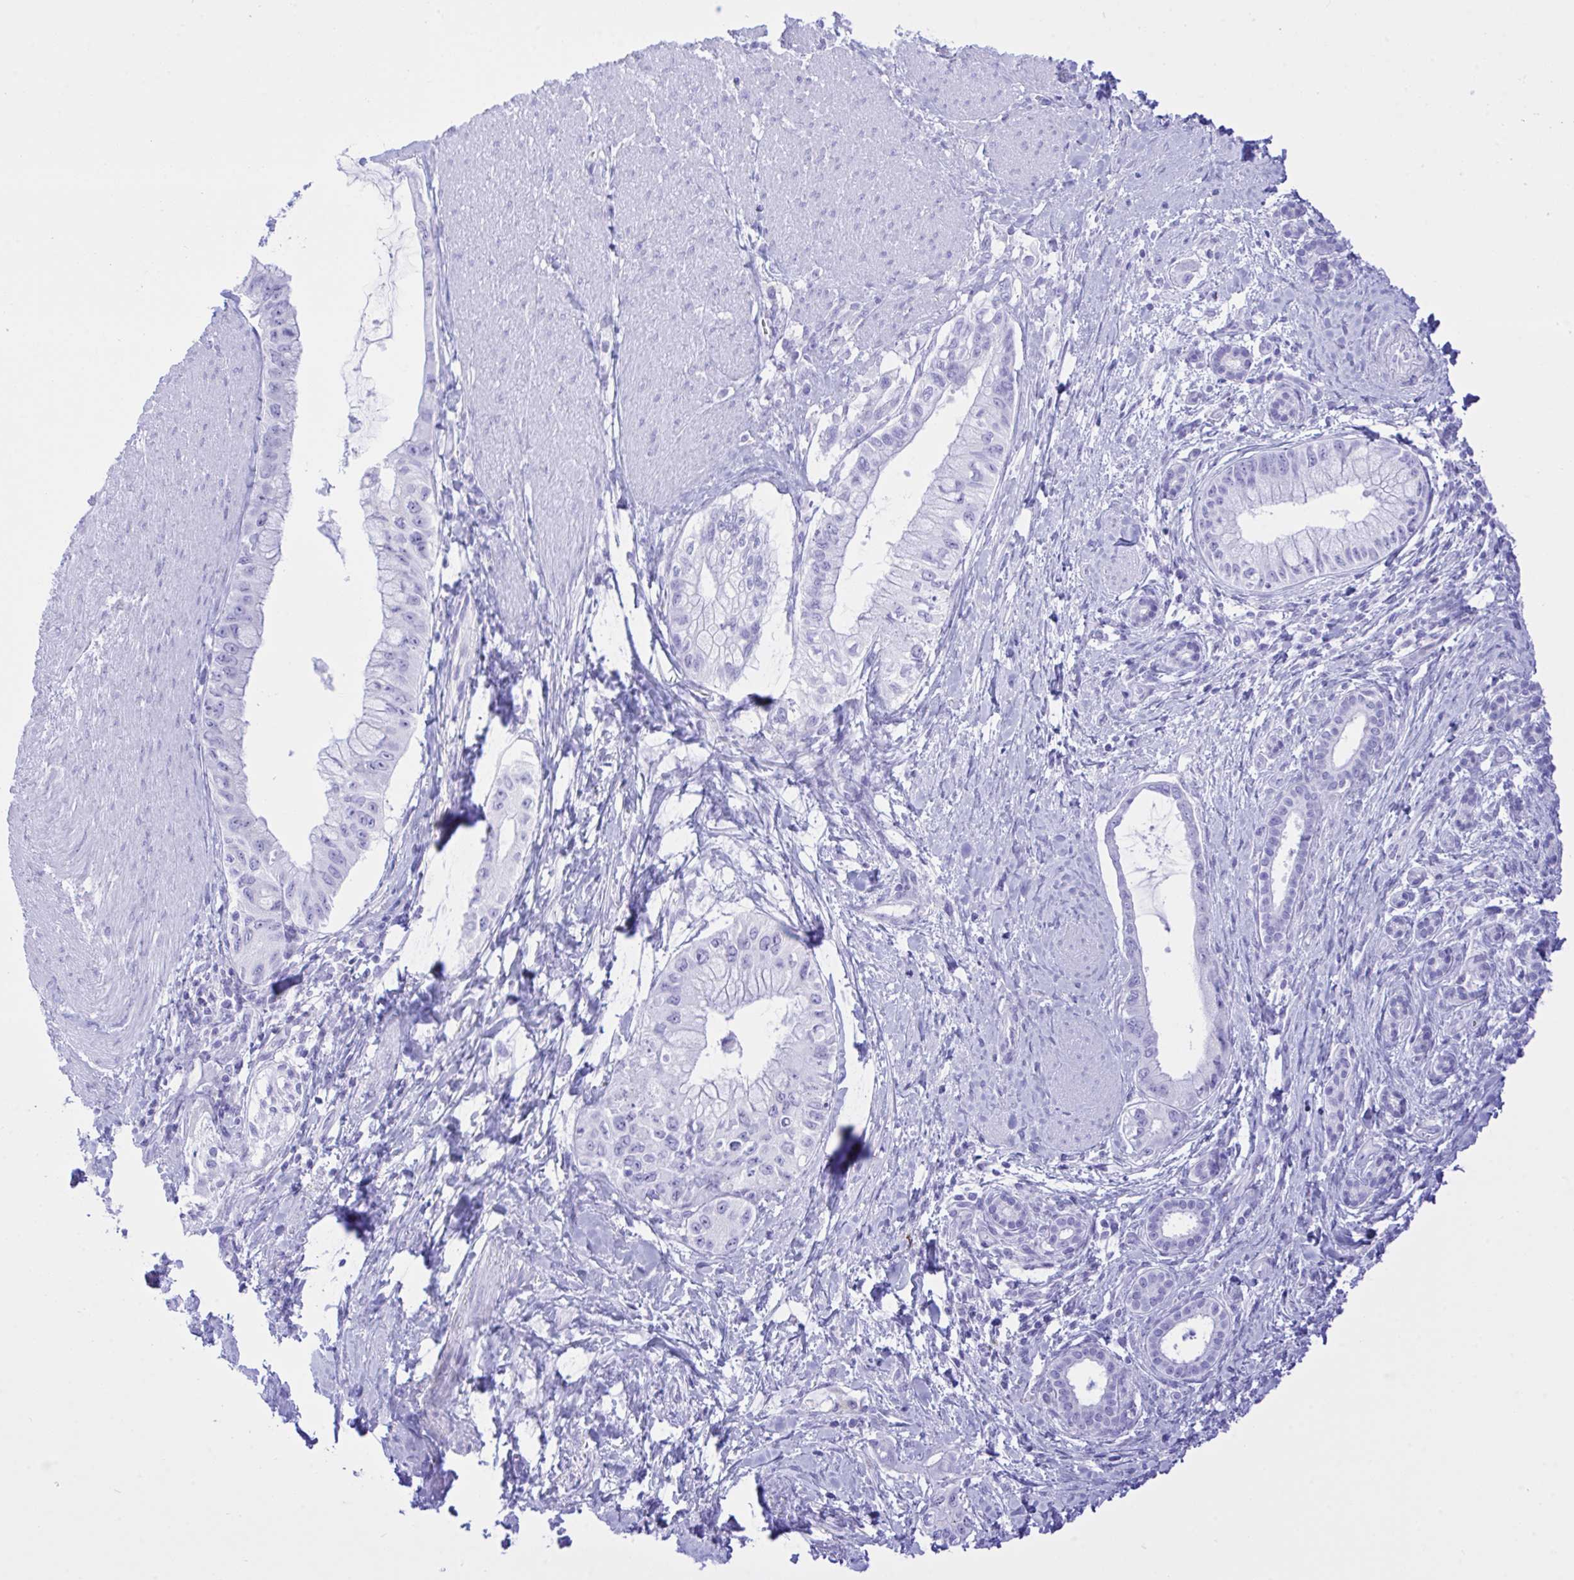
{"staining": {"intensity": "negative", "quantity": "none", "location": "none"}, "tissue": "pancreatic cancer", "cell_type": "Tumor cells", "image_type": "cancer", "snomed": [{"axis": "morphology", "description": "Adenocarcinoma, NOS"}, {"axis": "topography", "description": "Pancreas"}], "caption": "Immunohistochemistry (IHC) of human adenocarcinoma (pancreatic) exhibits no staining in tumor cells.", "gene": "SELENOV", "patient": {"sex": "male", "age": 48}}